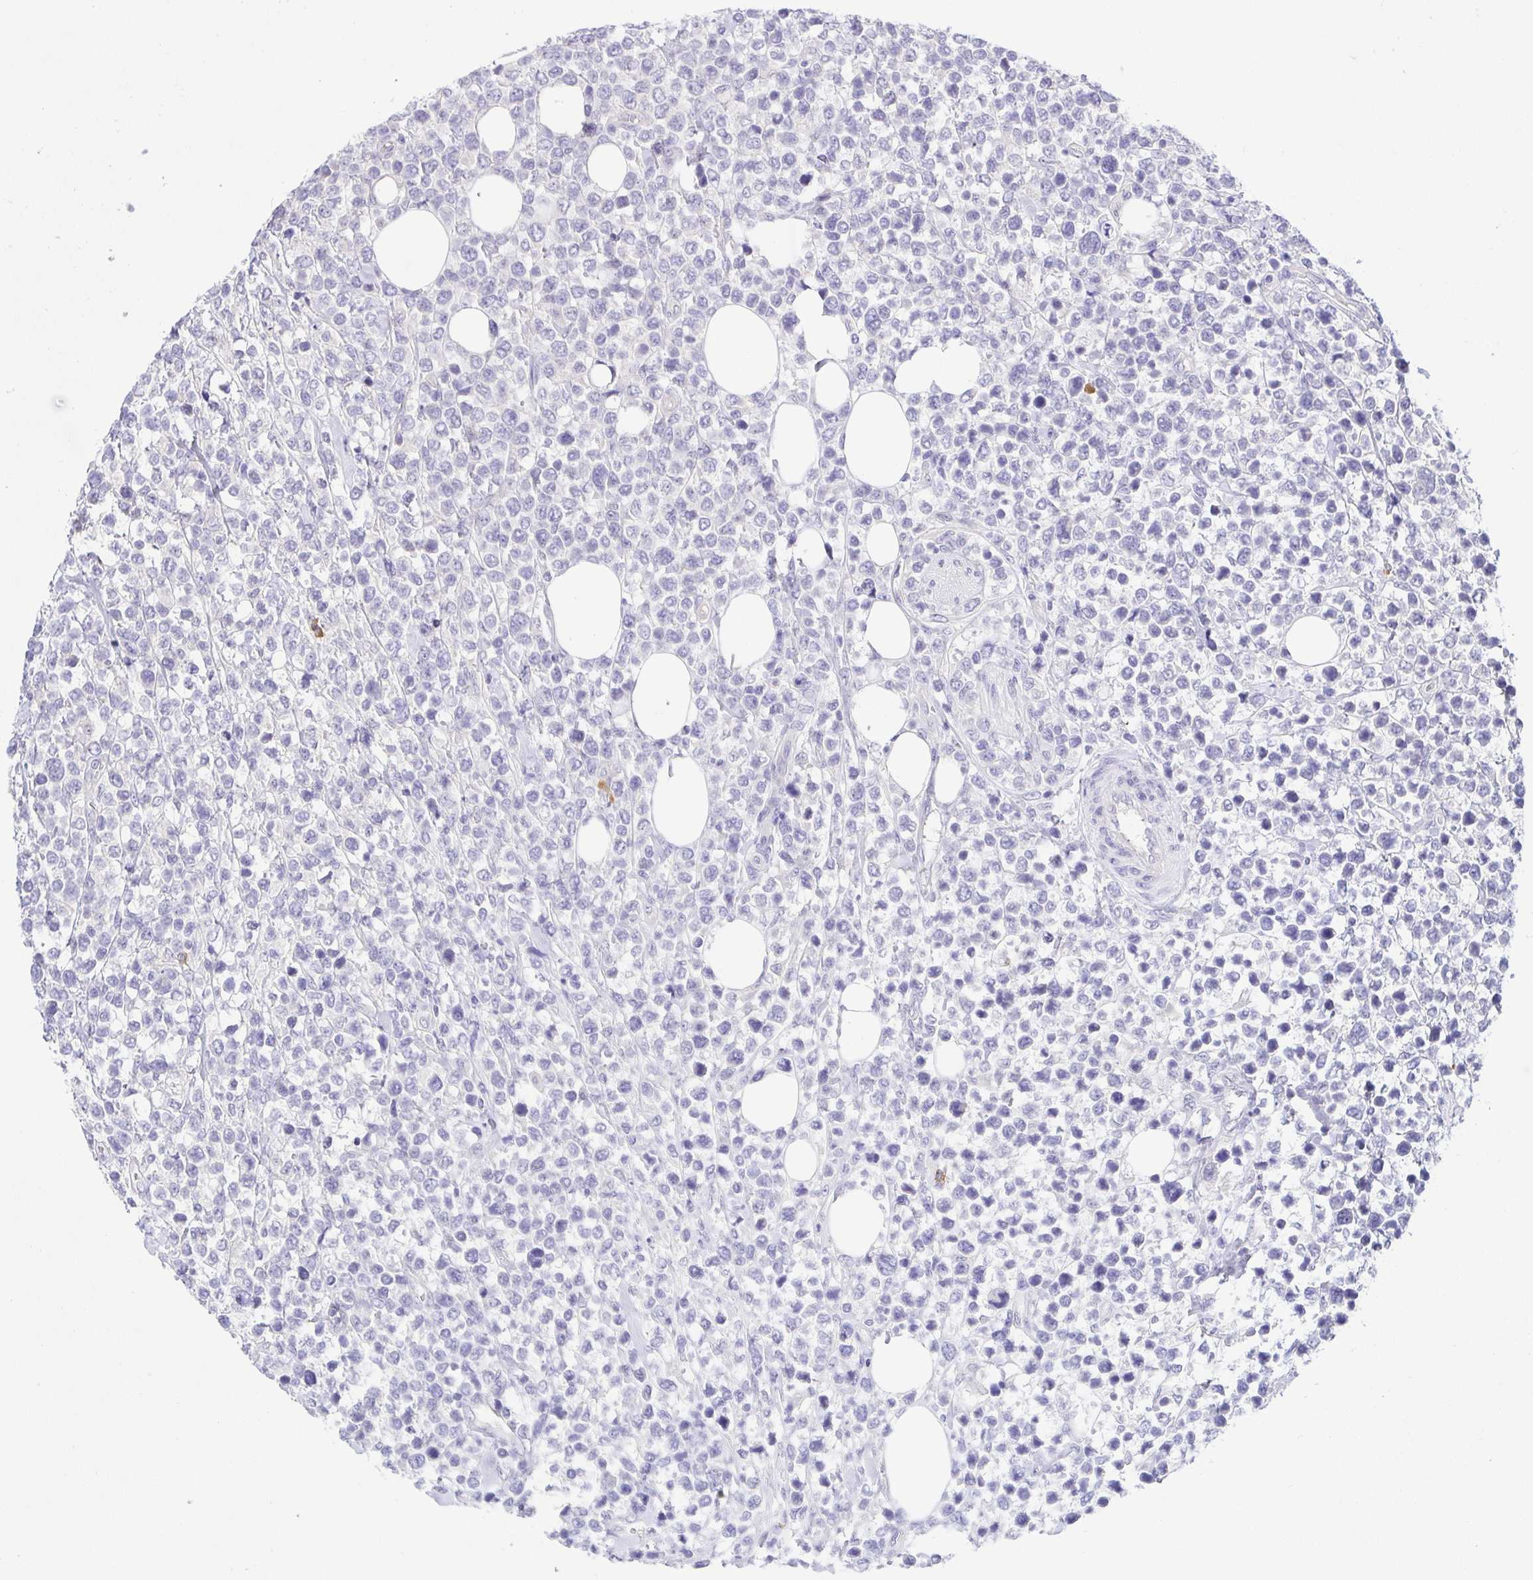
{"staining": {"intensity": "negative", "quantity": "none", "location": "none"}, "tissue": "lymphoma", "cell_type": "Tumor cells", "image_type": "cancer", "snomed": [{"axis": "morphology", "description": "Malignant lymphoma, non-Hodgkin's type, High grade"}, {"axis": "topography", "description": "Soft tissue"}], "caption": "Immunohistochemical staining of human high-grade malignant lymphoma, non-Hodgkin's type demonstrates no significant staining in tumor cells. (DAB (3,3'-diaminobenzidine) immunohistochemistry, high magnification).", "gene": "KRTDAP", "patient": {"sex": "female", "age": 56}}